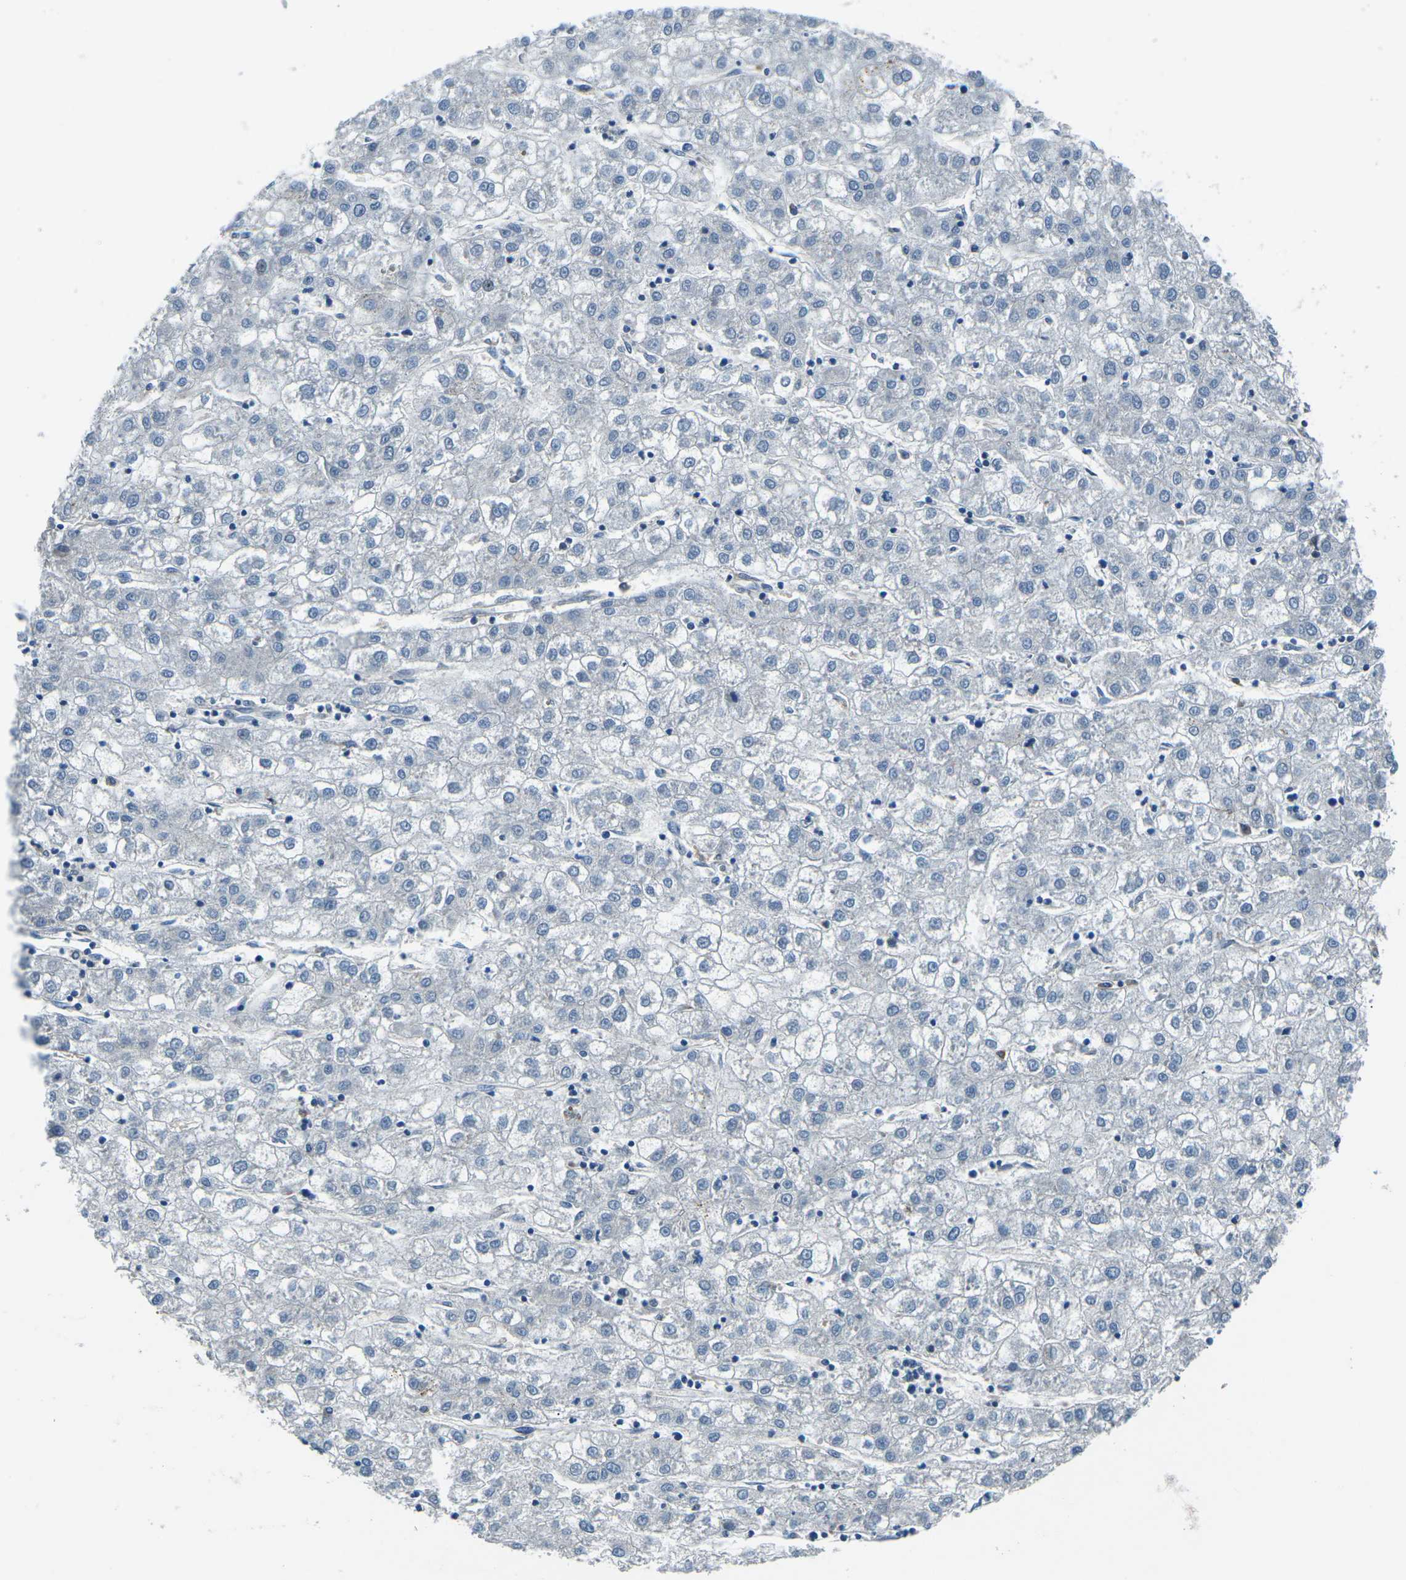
{"staining": {"intensity": "negative", "quantity": "none", "location": "none"}, "tissue": "liver cancer", "cell_type": "Tumor cells", "image_type": "cancer", "snomed": [{"axis": "morphology", "description": "Carcinoma, Hepatocellular, NOS"}, {"axis": "topography", "description": "Liver"}], "caption": "DAB immunohistochemical staining of liver hepatocellular carcinoma reveals no significant expression in tumor cells.", "gene": "CD1D", "patient": {"sex": "male", "age": 72}}